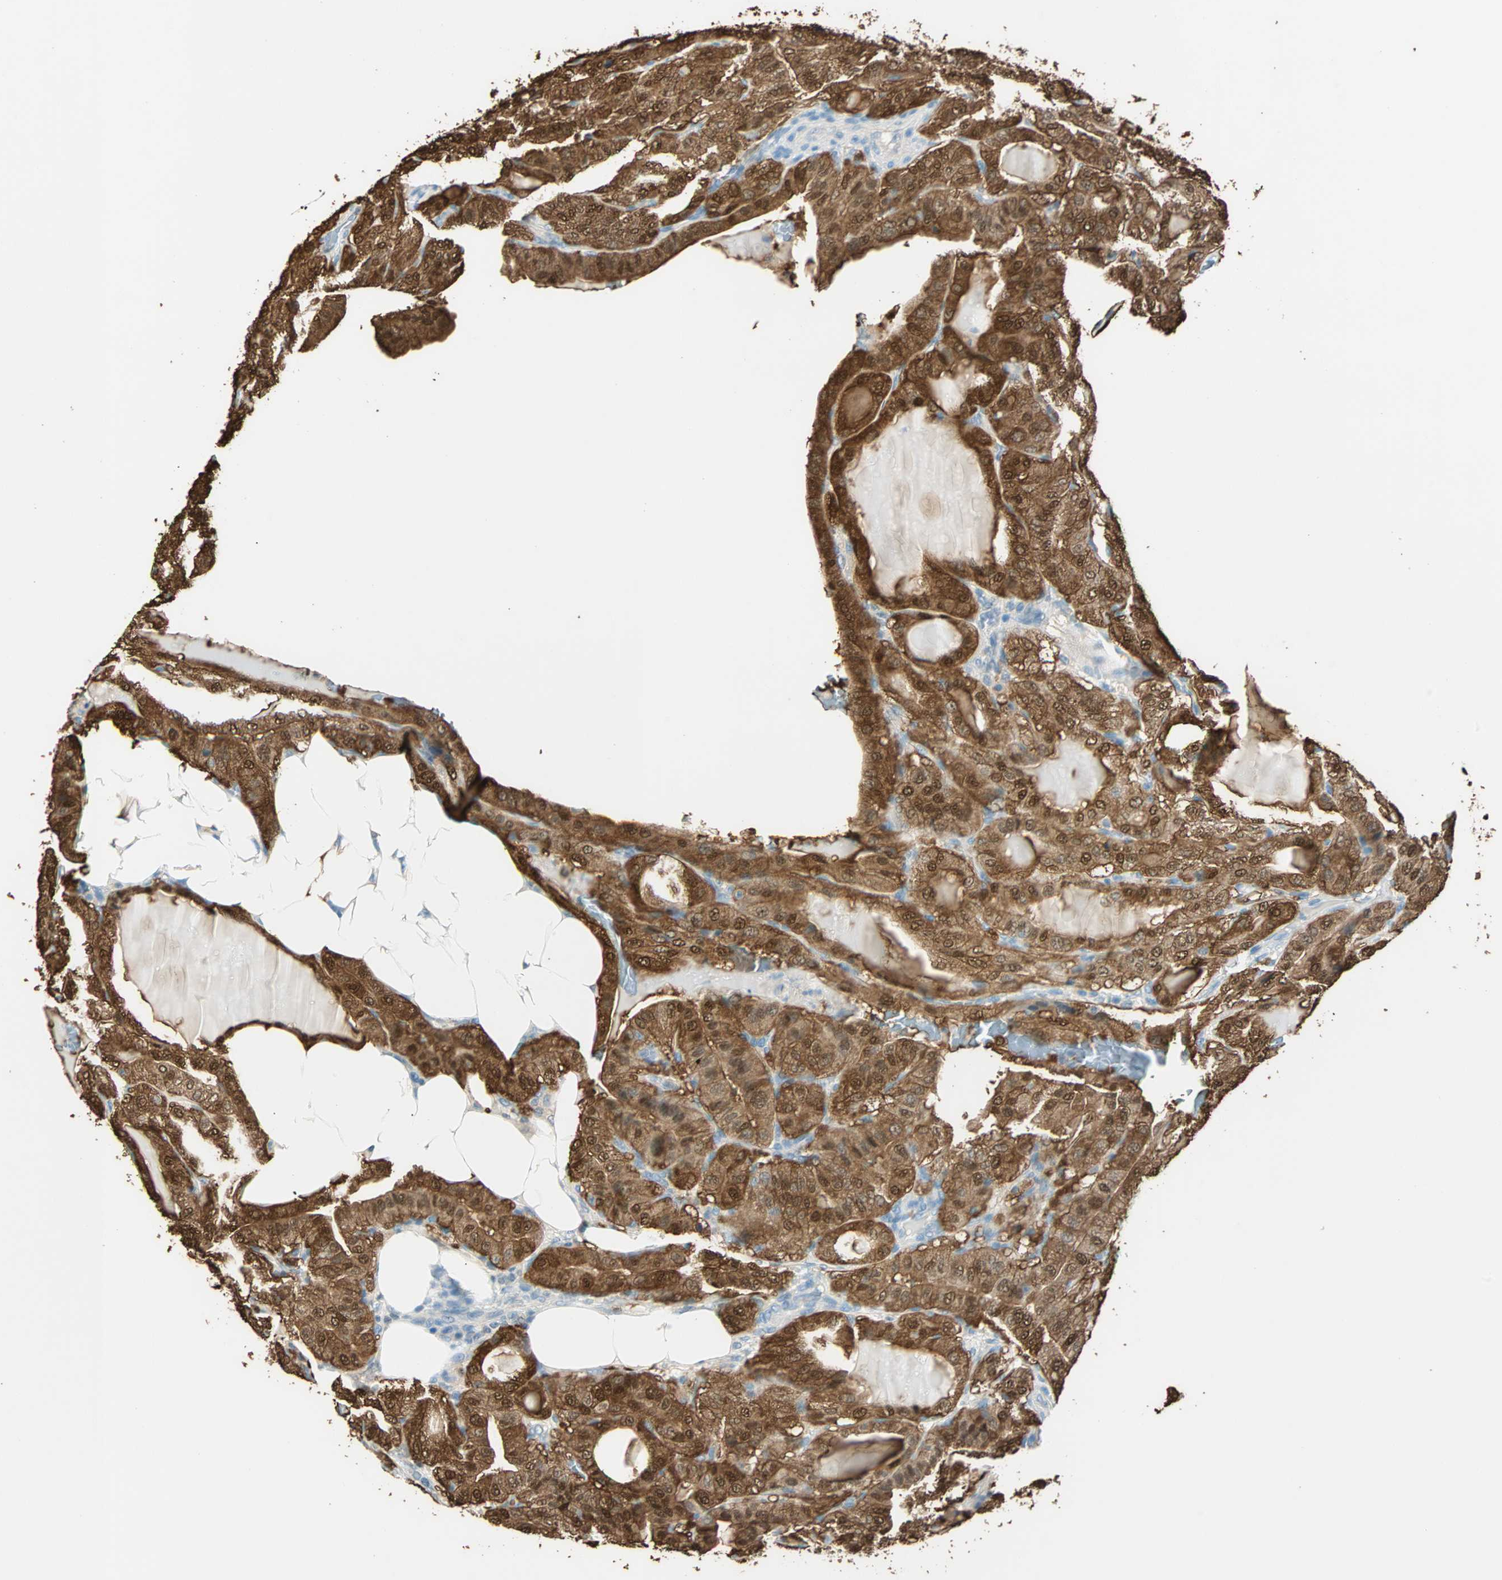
{"staining": {"intensity": "strong", "quantity": ">75%", "location": "cytoplasmic/membranous,nuclear"}, "tissue": "thyroid cancer", "cell_type": "Tumor cells", "image_type": "cancer", "snomed": [{"axis": "morphology", "description": "Papillary adenocarcinoma, NOS"}, {"axis": "topography", "description": "Thyroid gland"}], "caption": "Thyroid cancer was stained to show a protein in brown. There is high levels of strong cytoplasmic/membranous and nuclear positivity in about >75% of tumor cells.", "gene": "S100A1", "patient": {"sex": "male", "age": 77}}